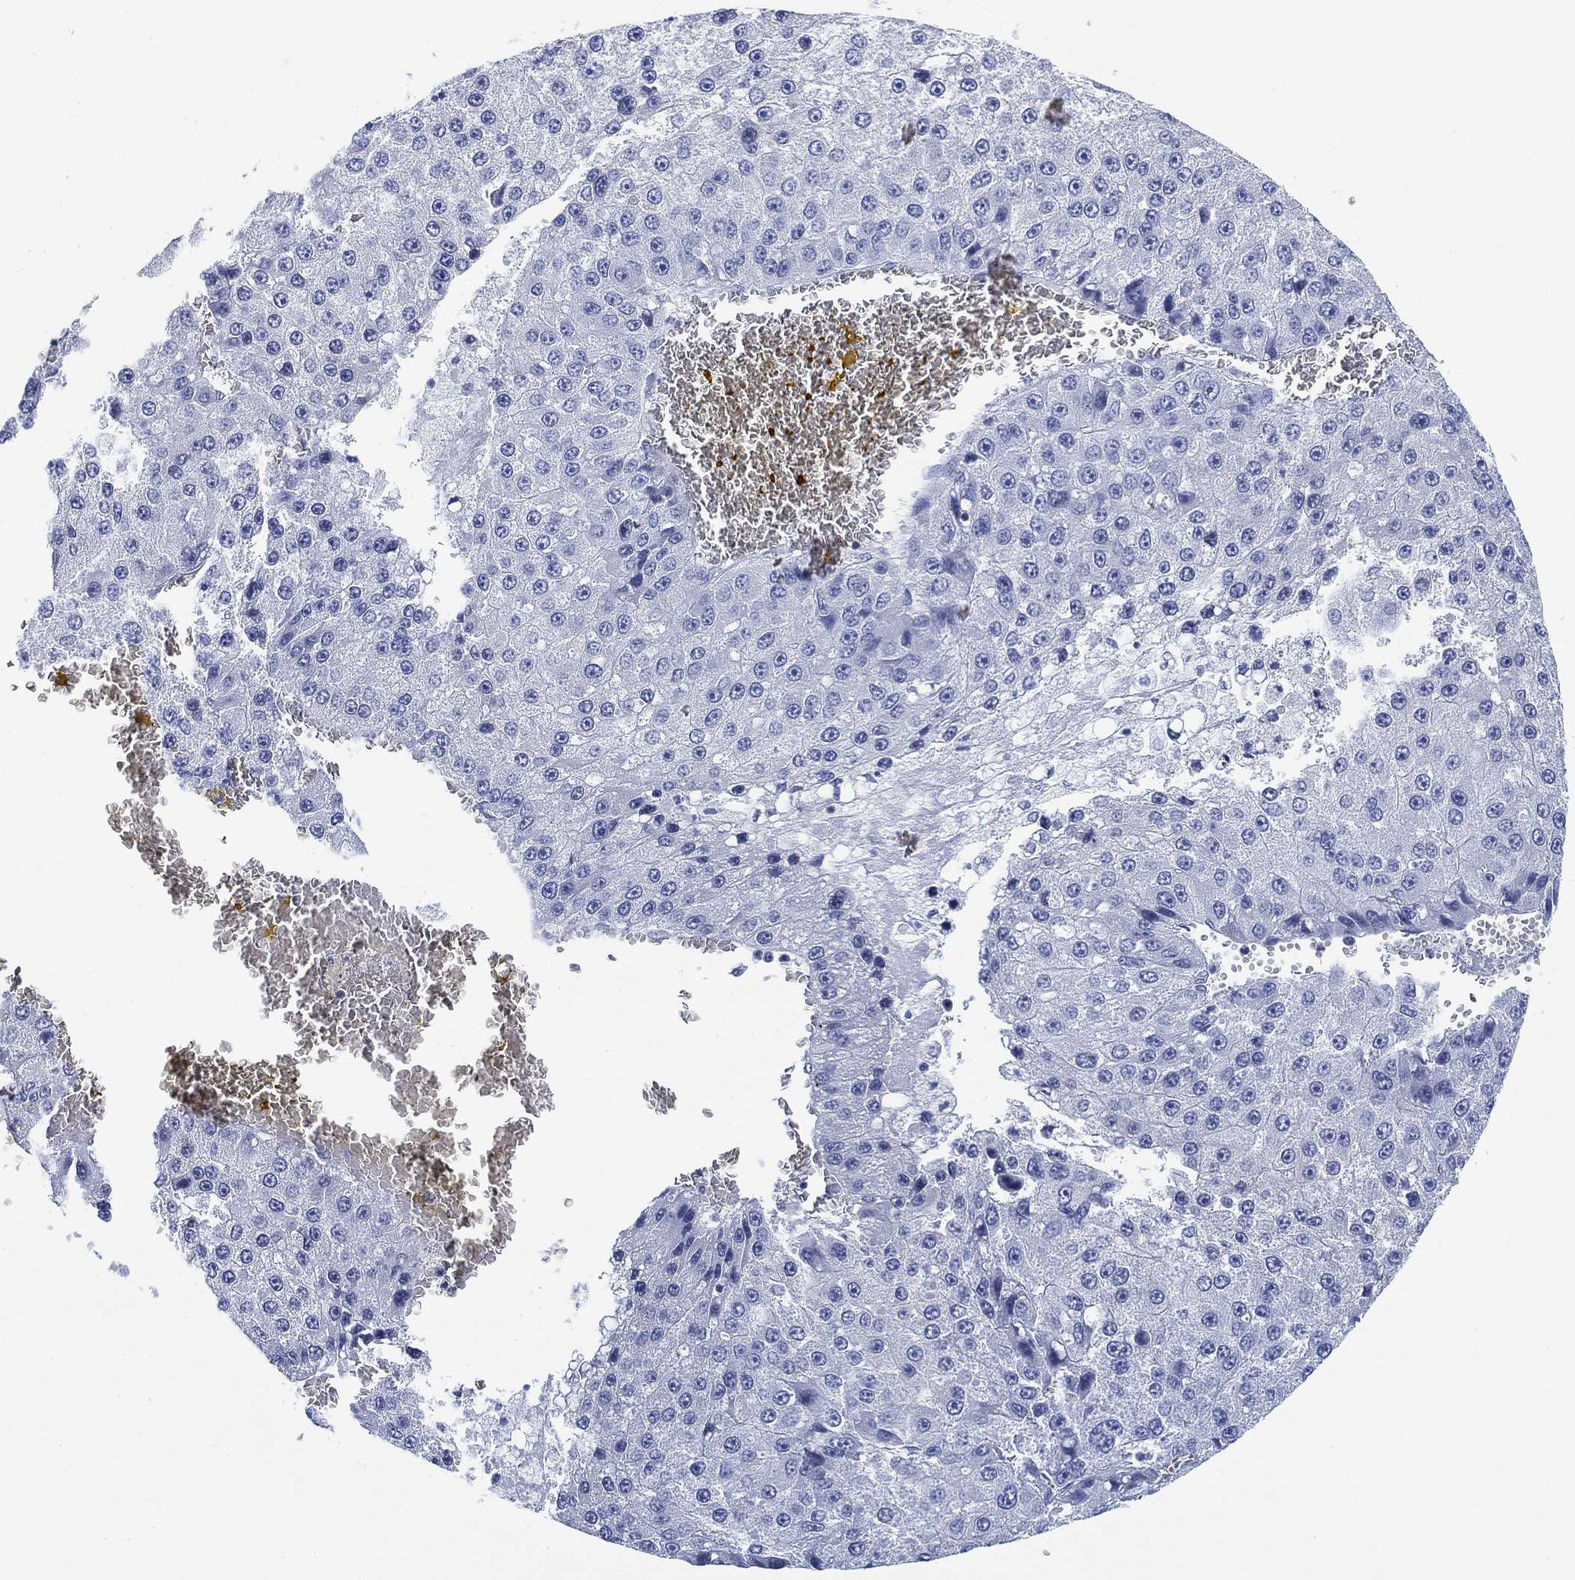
{"staining": {"intensity": "negative", "quantity": "none", "location": "none"}, "tissue": "liver cancer", "cell_type": "Tumor cells", "image_type": "cancer", "snomed": [{"axis": "morphology", "description": "Carcinoma, Hepatocellular, NOS"}, {"axis": "topography", "description": "Liver"}], "caption": "Liver cancer (hepatocellular carcinoma) was stained to show a protein in brown. There is no significant staining in tumor cells. The staining is performed using DAB (3,3'-diaminobenzidine) brown chromogen with nuclei counter-stained in using hematoxylin.", "gene": "FYB1", "patient": {"sex": "female", "age": 73}}